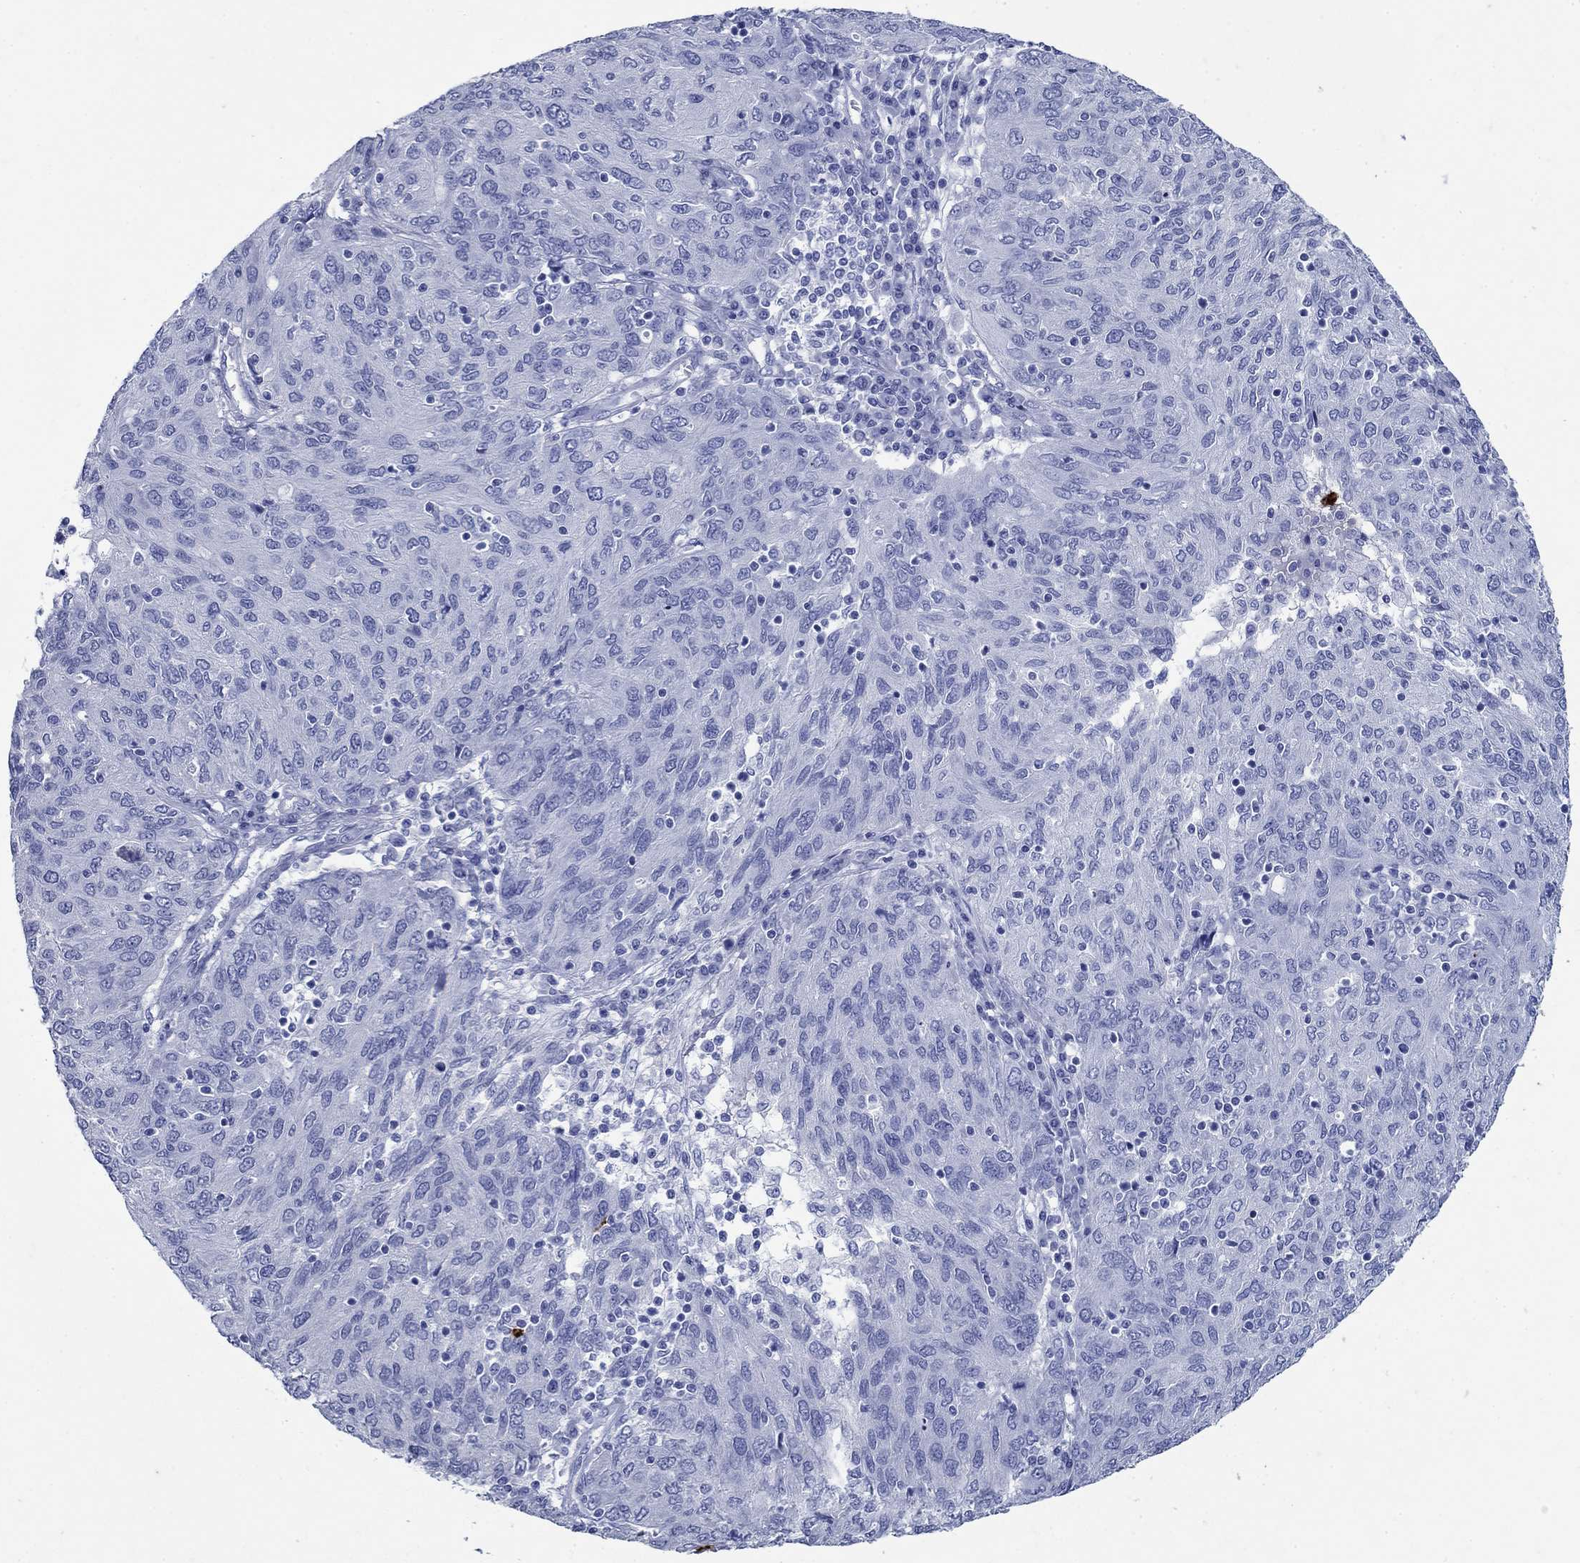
{"staining": {"intensity": "negative", "quantity": "none", "location": "none"}, "tissue": "ovarian cancer", "cell_type": "Tumor cells", "image_type": "cancer", "snomed": [{"axis": "morphology", "description": "Carcinoma, endometroid"}, {"axis": "topography", "description": "Ovary"}], "caption": "Histopathology image shows no significant protein staining in tumor cells of ovarian endometroid carcinoma.", "gene": "AZU1", "patient": {"sex": "female", "age": 50}}